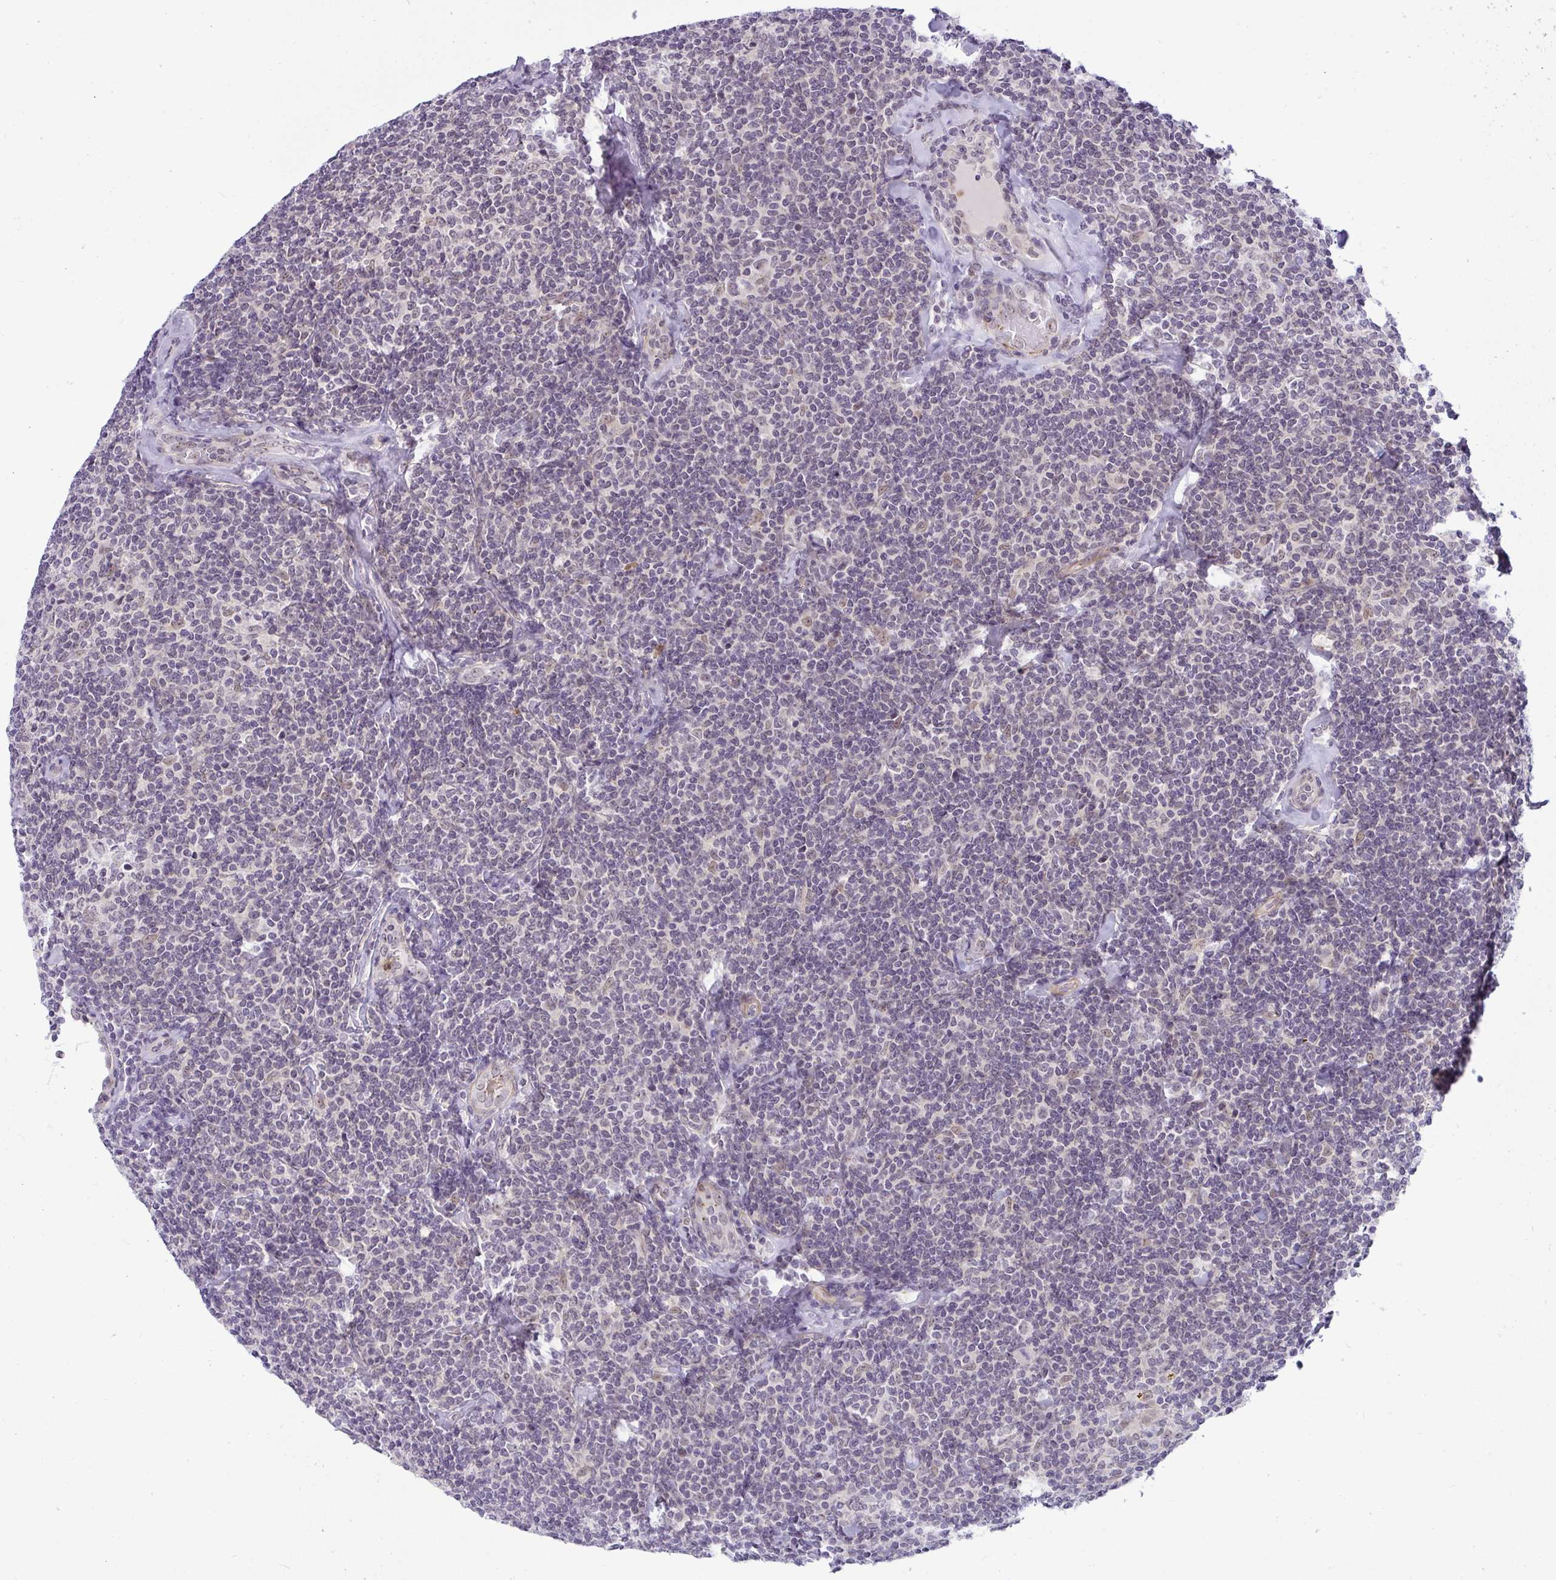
{"staining": {"intensity": "negative", "quantity": "none", "location": "none"}, "tissue": "lymphoma", "cell_type": "Tumor cells", "image_type": "cancer", "snomed": [{"axis": "morphology", "description": "Malignant lymphoma, non-Hodgkin's type, Low grade"}, {"axis": "topography", "description": "Lymph node"}], "caption": "Malignant lymphoma, non-Hodgkin's type (low-grade) was stained to show a protein in brown. There is no significant staining in tumor cells. (Immunohistochemistry, brightfield microscopy, high magnification).", "gene": "DZIP1", "patient": {"sex": "female", "age": 56}}